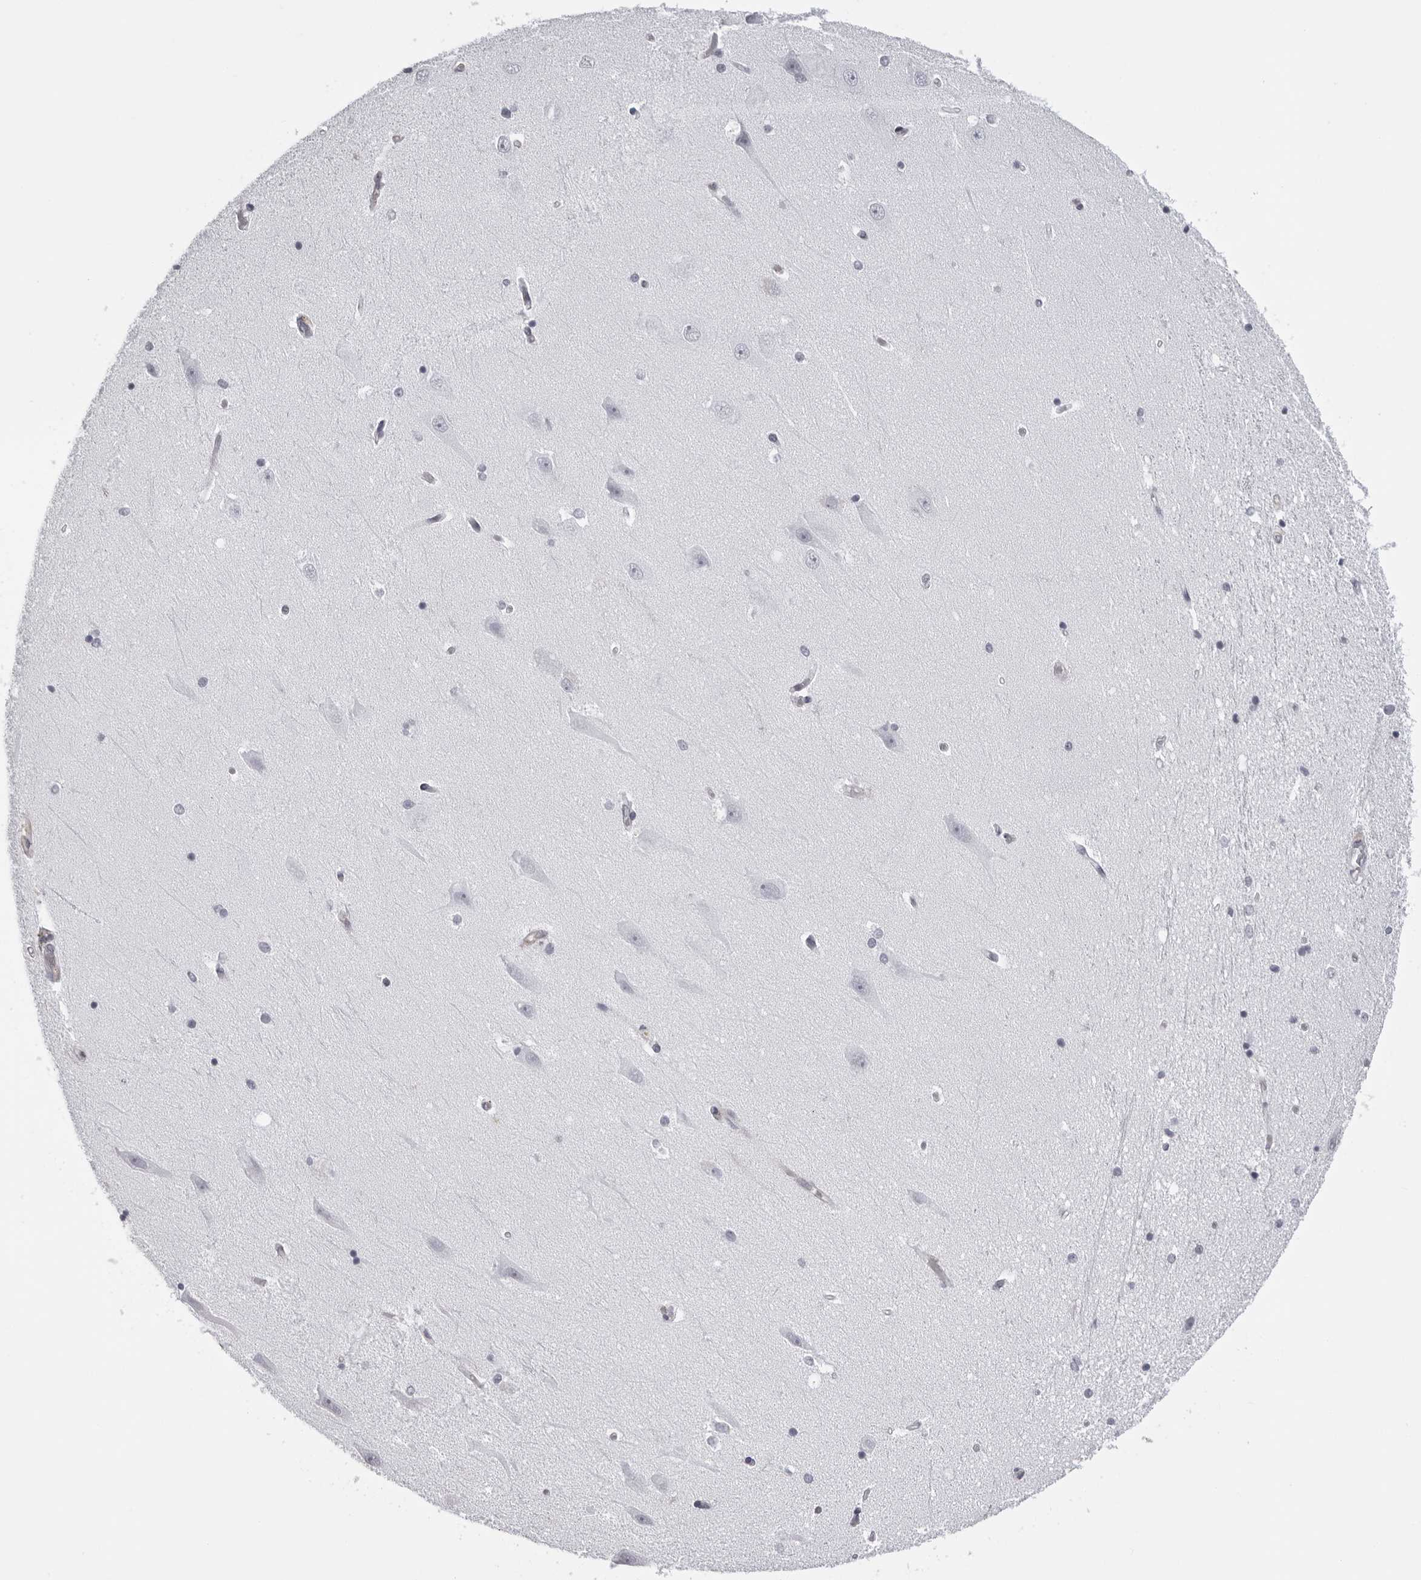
{"staining": {"intensity": "negative", "quantity": "none", "location": "none"}, "tissue": "hippocampus", "cell_type": "Glial cells", "image_type": "normal", "snomed": [{"axis": "morphology", "description": "Normal tissue, NOS"}, {"axis": "topography", "description": "Hippocampus"}], "caption": "DAB (3,3'-diaminobenzidine) immunohistochemical staining of benign hippocampus reveals no significant positivity in glial cells. (DAB immunohistochemistry visualized using brightfield microscopy, high magnification).", "gene": "DNALI1", "patient": {"sex": "male", "age": 45}}